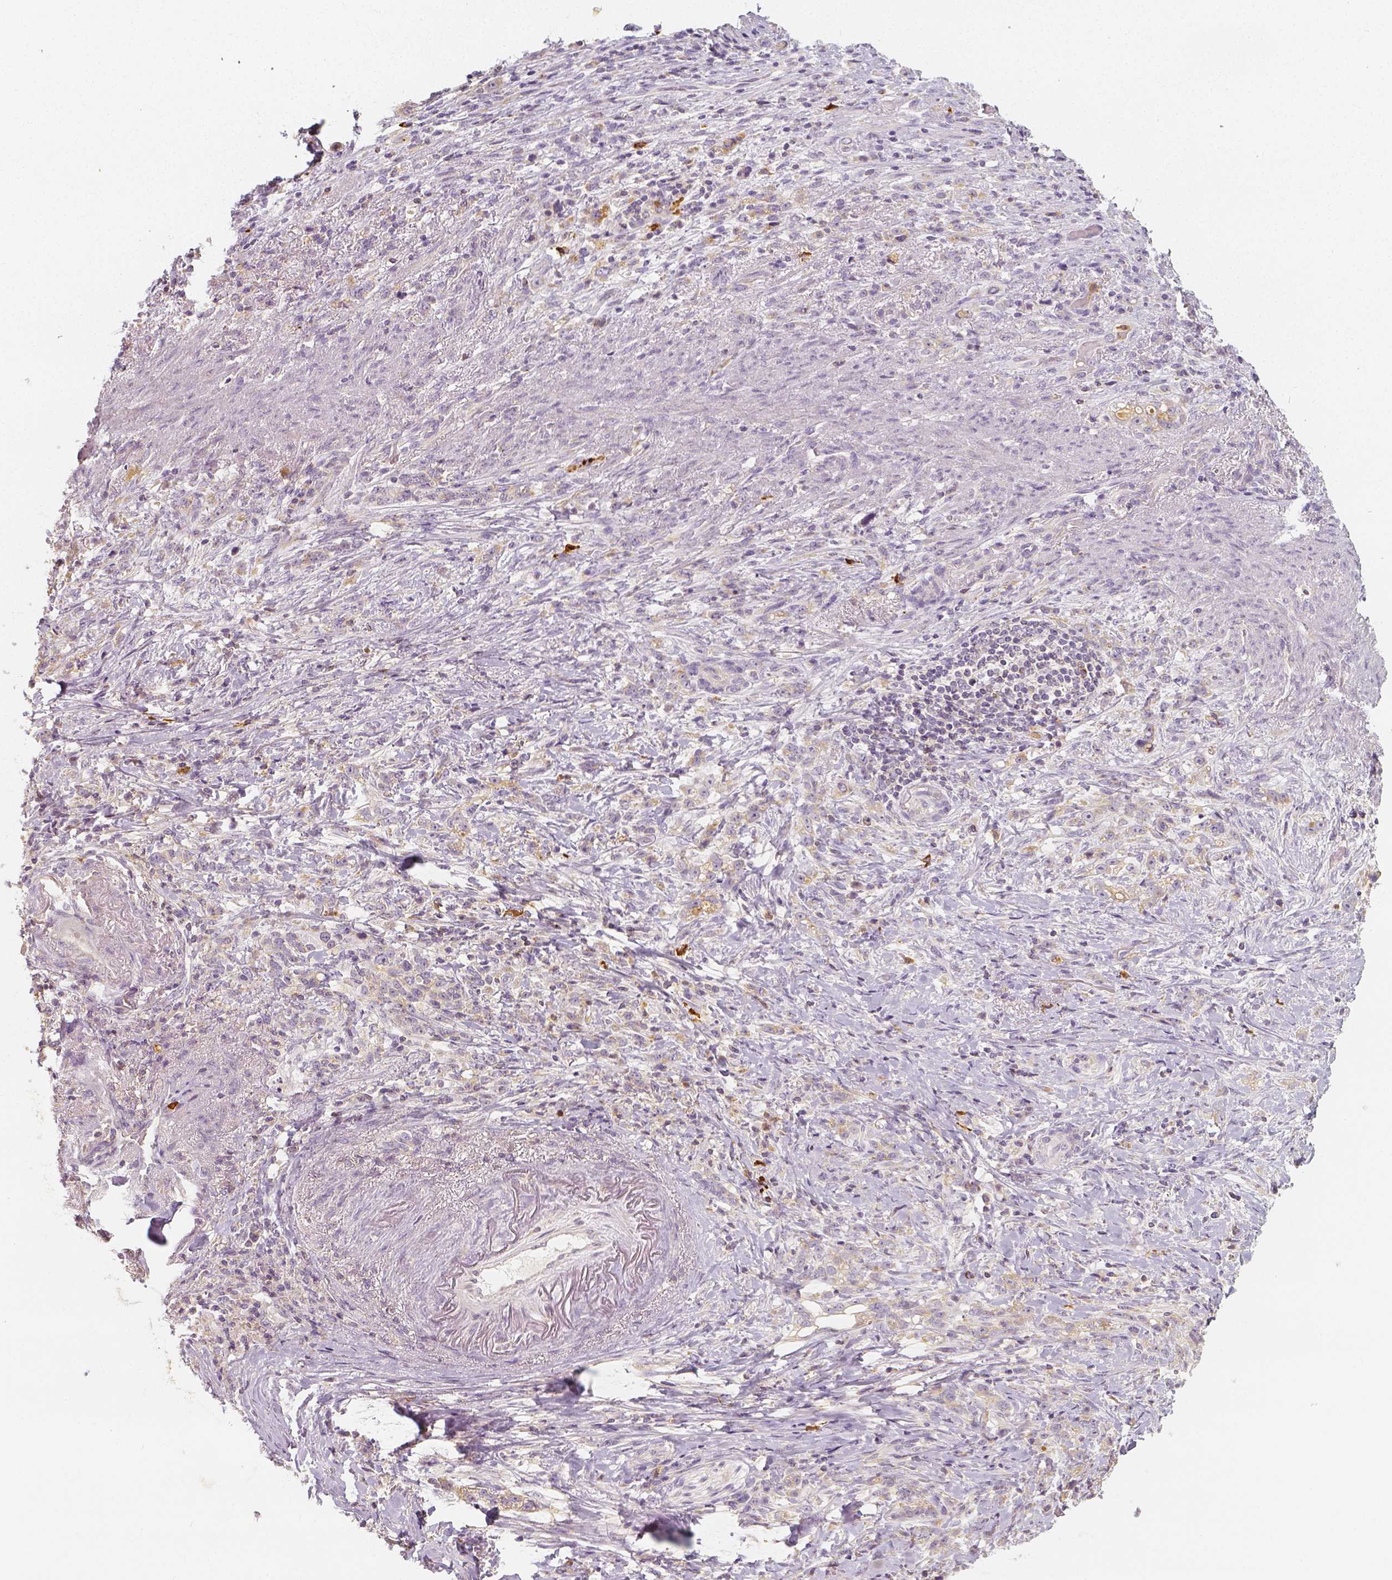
{"staining": {"intensity": "weak", "quantity": ">75%", "location": "cytoplasmic/membranous"}, "tissue": "stomach cancer", "cell_type": "Tumor cells", "image_type": "cancer", "snomed": [{"axis": "morphology", "description": "Adenocarcinoma, NOS"}, {"axis": "topography", "description": "Stomach, lower"}], "caption": "Immunohistochemistry of stomach cancer (adenocarcinoma) demonstrates low levels of weak cytoplasmic/membranous expression in about >75% of tumor cells.", "gene": "PTPRJ", "patient": {"sex": "male", "age": 88}}